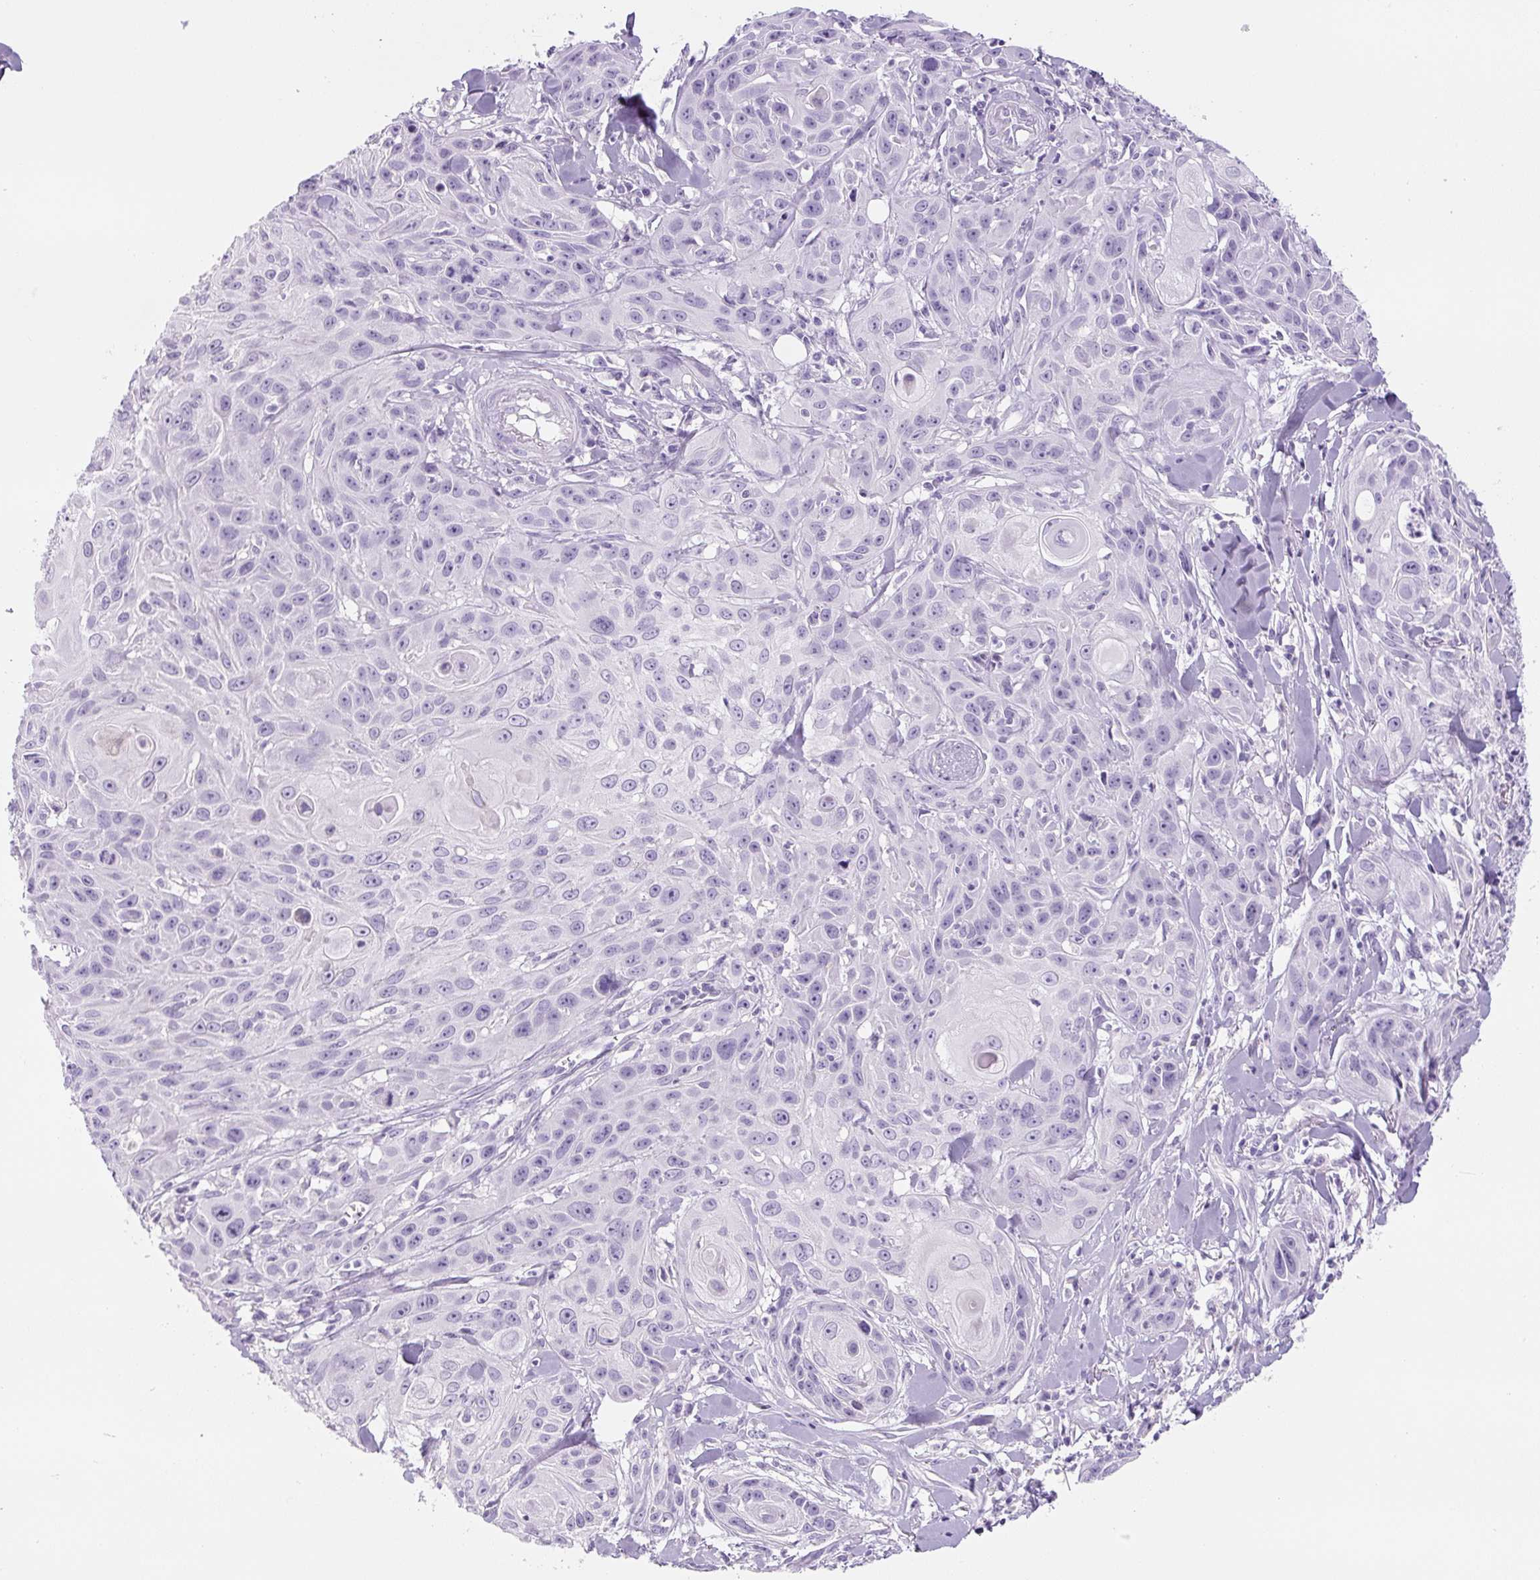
{"staining": {"intensity": "negative", "quantity": "none", "location": "none"}, "tissue": "skin cancer", "cell_type": "Tumor cells", "image_type": "cancer", "snomed": [{"axis": "morphology", "description": "Squamous cell carcinoma, NOS"}, {"axis": "topography", "description": "Skin"}, {"axis": "topography", "description": "Vulva"}], "caption": "A micrograph of human skin cancer is negative for staining in tumor cells.", "gene": "YIF1B", "patient": {"sex": "female", "age": 83}}